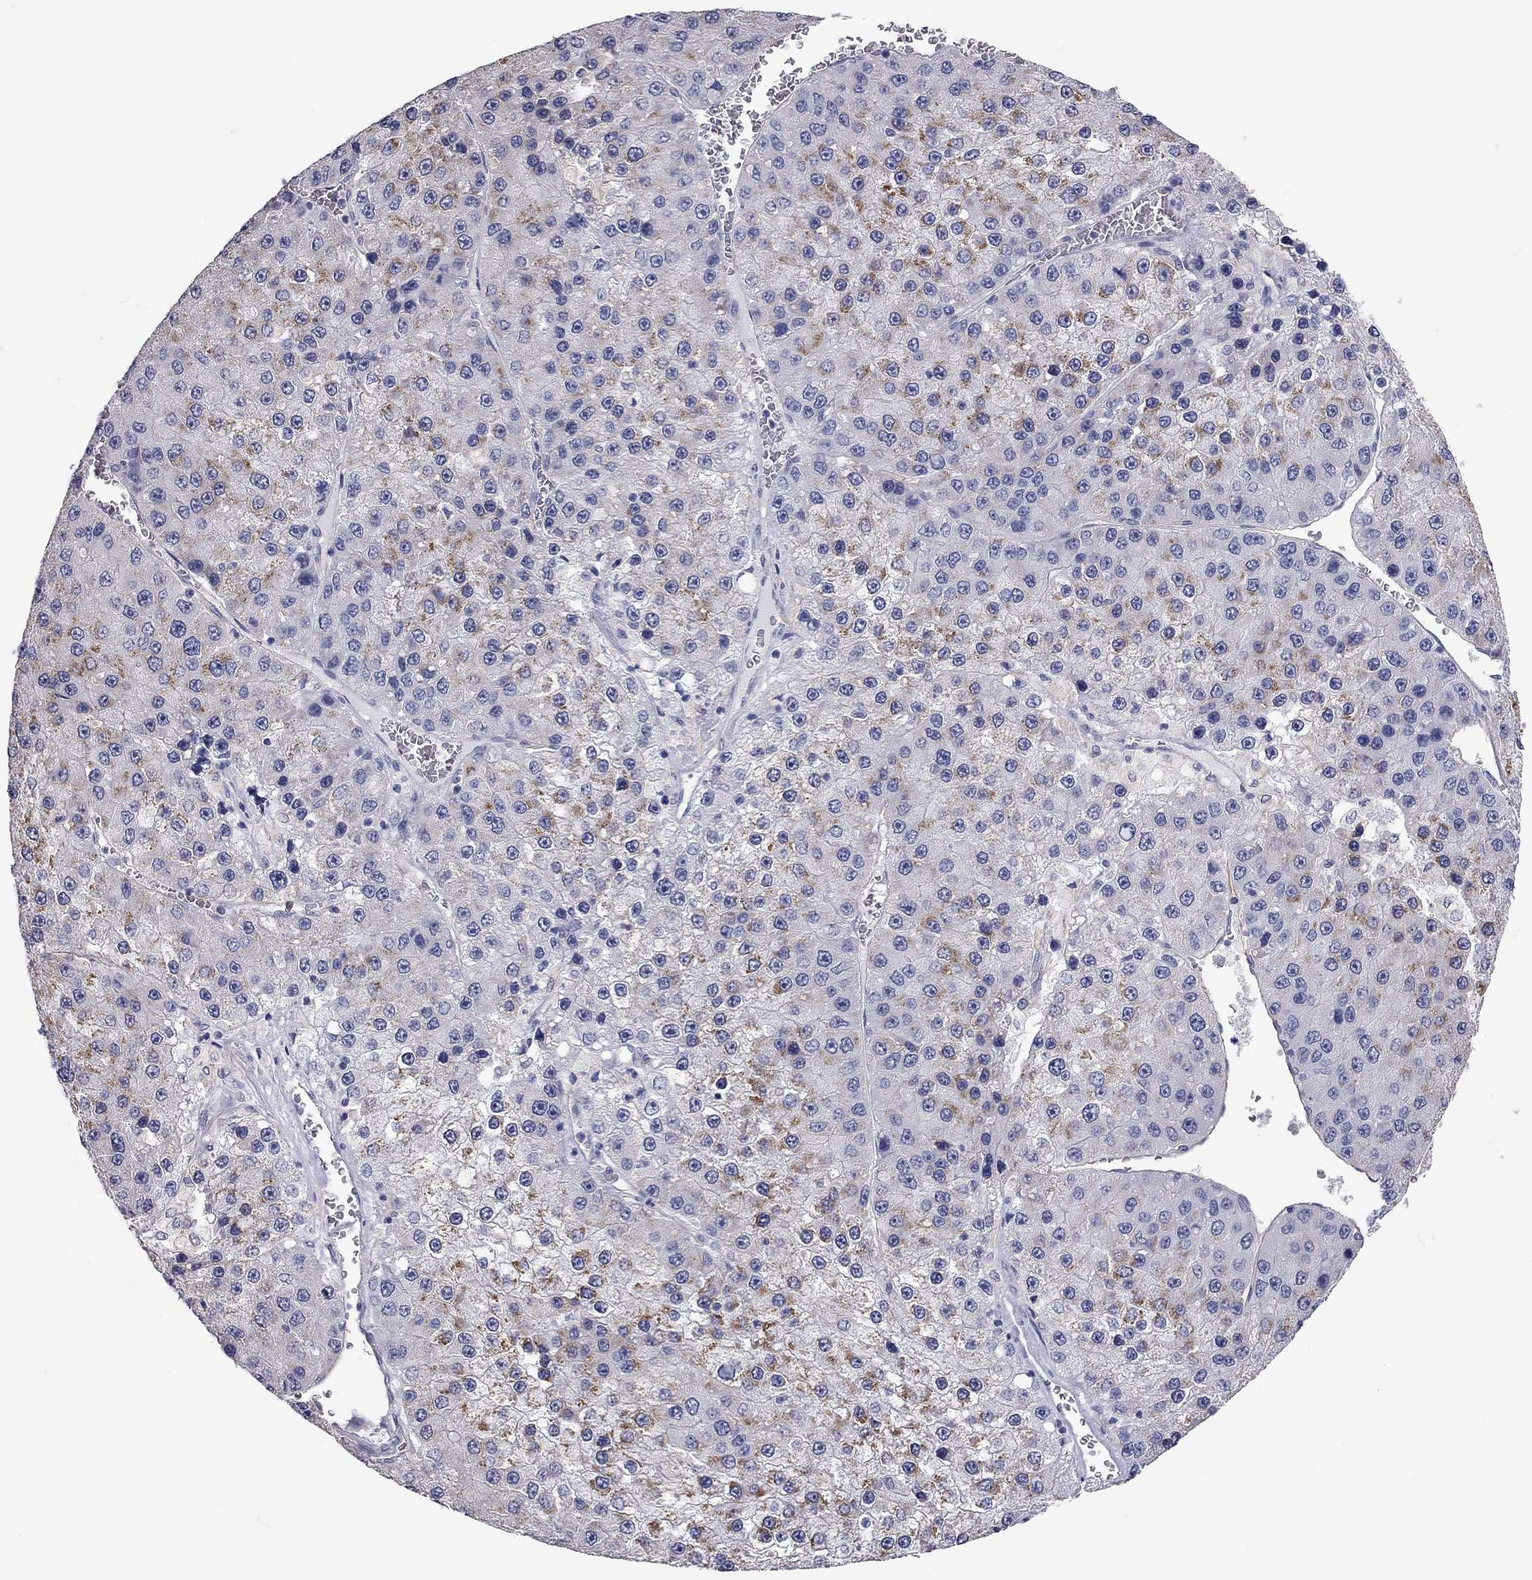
{"staining": {"intensity": "moderate", "quantity": "<25%", "location": "cytoplasmic/membranous"}, "tissue": "liver cancer", "cell_type": "Tumor cells", "image_type": "cancer", "snomed": [{"axis": "morphology", "description": "Carcinoma, Hepatocellular, NOS"}, {"axis": "topography", "description": "Liver"}], "caption": "Liver hepatocellular carcinoma tissue exhibits moderate cytoplasmic/membranous staining in about <25% of tumor cells, visualized by immunohistochemistry.", "gene": "C10orf90", "patient": {"sex": "female", "age": 73}}